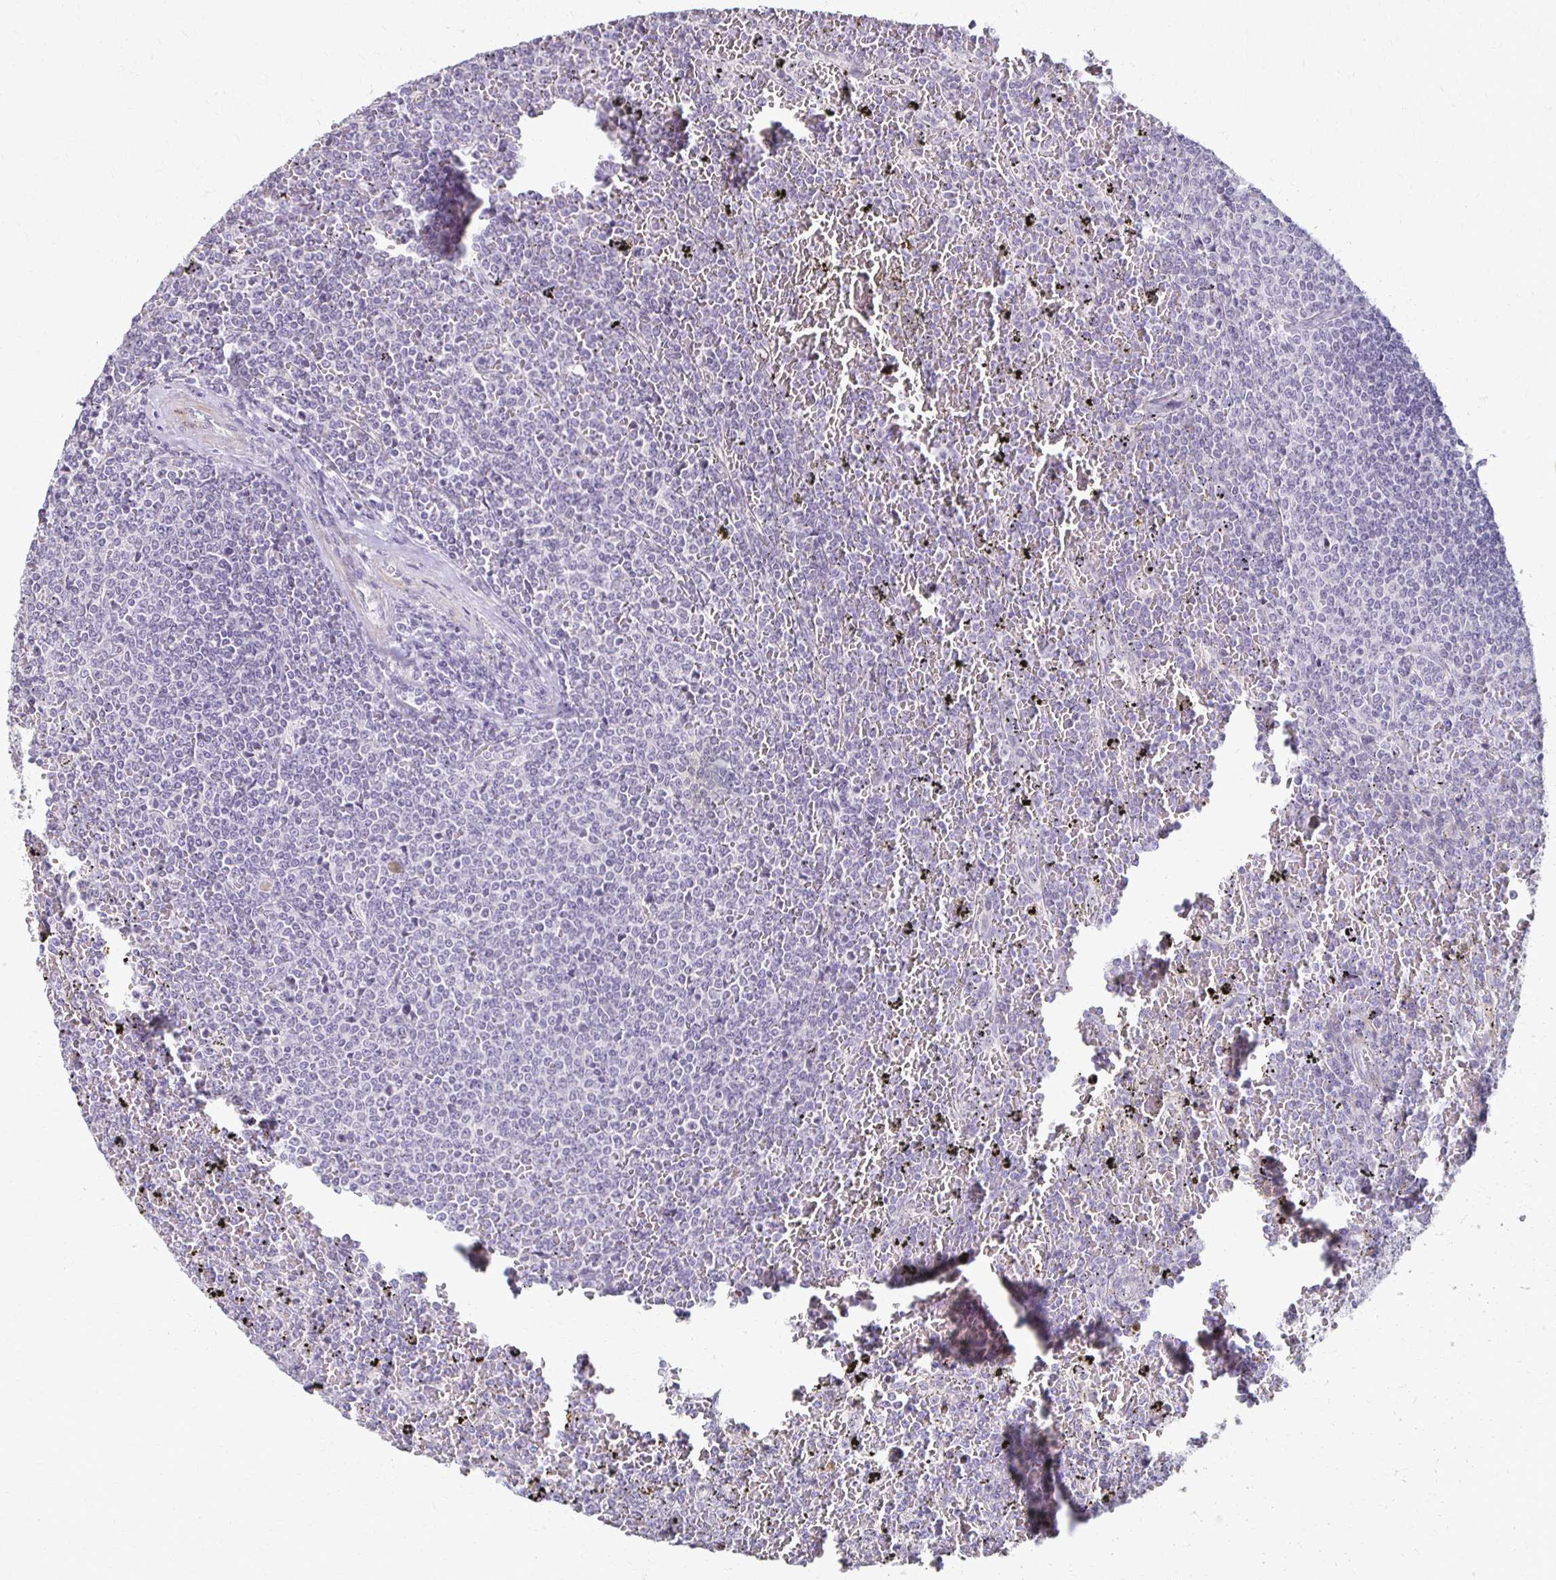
{"staining": {"intensity": "negative", "quantity": "none", "location": "none"}, "tissue": "lymphoma", "cell_type": "Tumor cells", "image_type": "cancer", "snomed": [{"axis": "morphology", "description": "Malignant lymphoma, non-Hodgkin's type, Low grade"}, {"axis": "topography", "description": "Spleen"}], "caption": "Immunohistochemistry (IHC) of low-grade malignant lymphoma, non-Hodgkin's type shows no staining in tumor cells. (DAB immunohistochemistry with hematoxylin counter stain).", "gene": "FOXO4", "patient": {"sex": "female", "age": 77}}